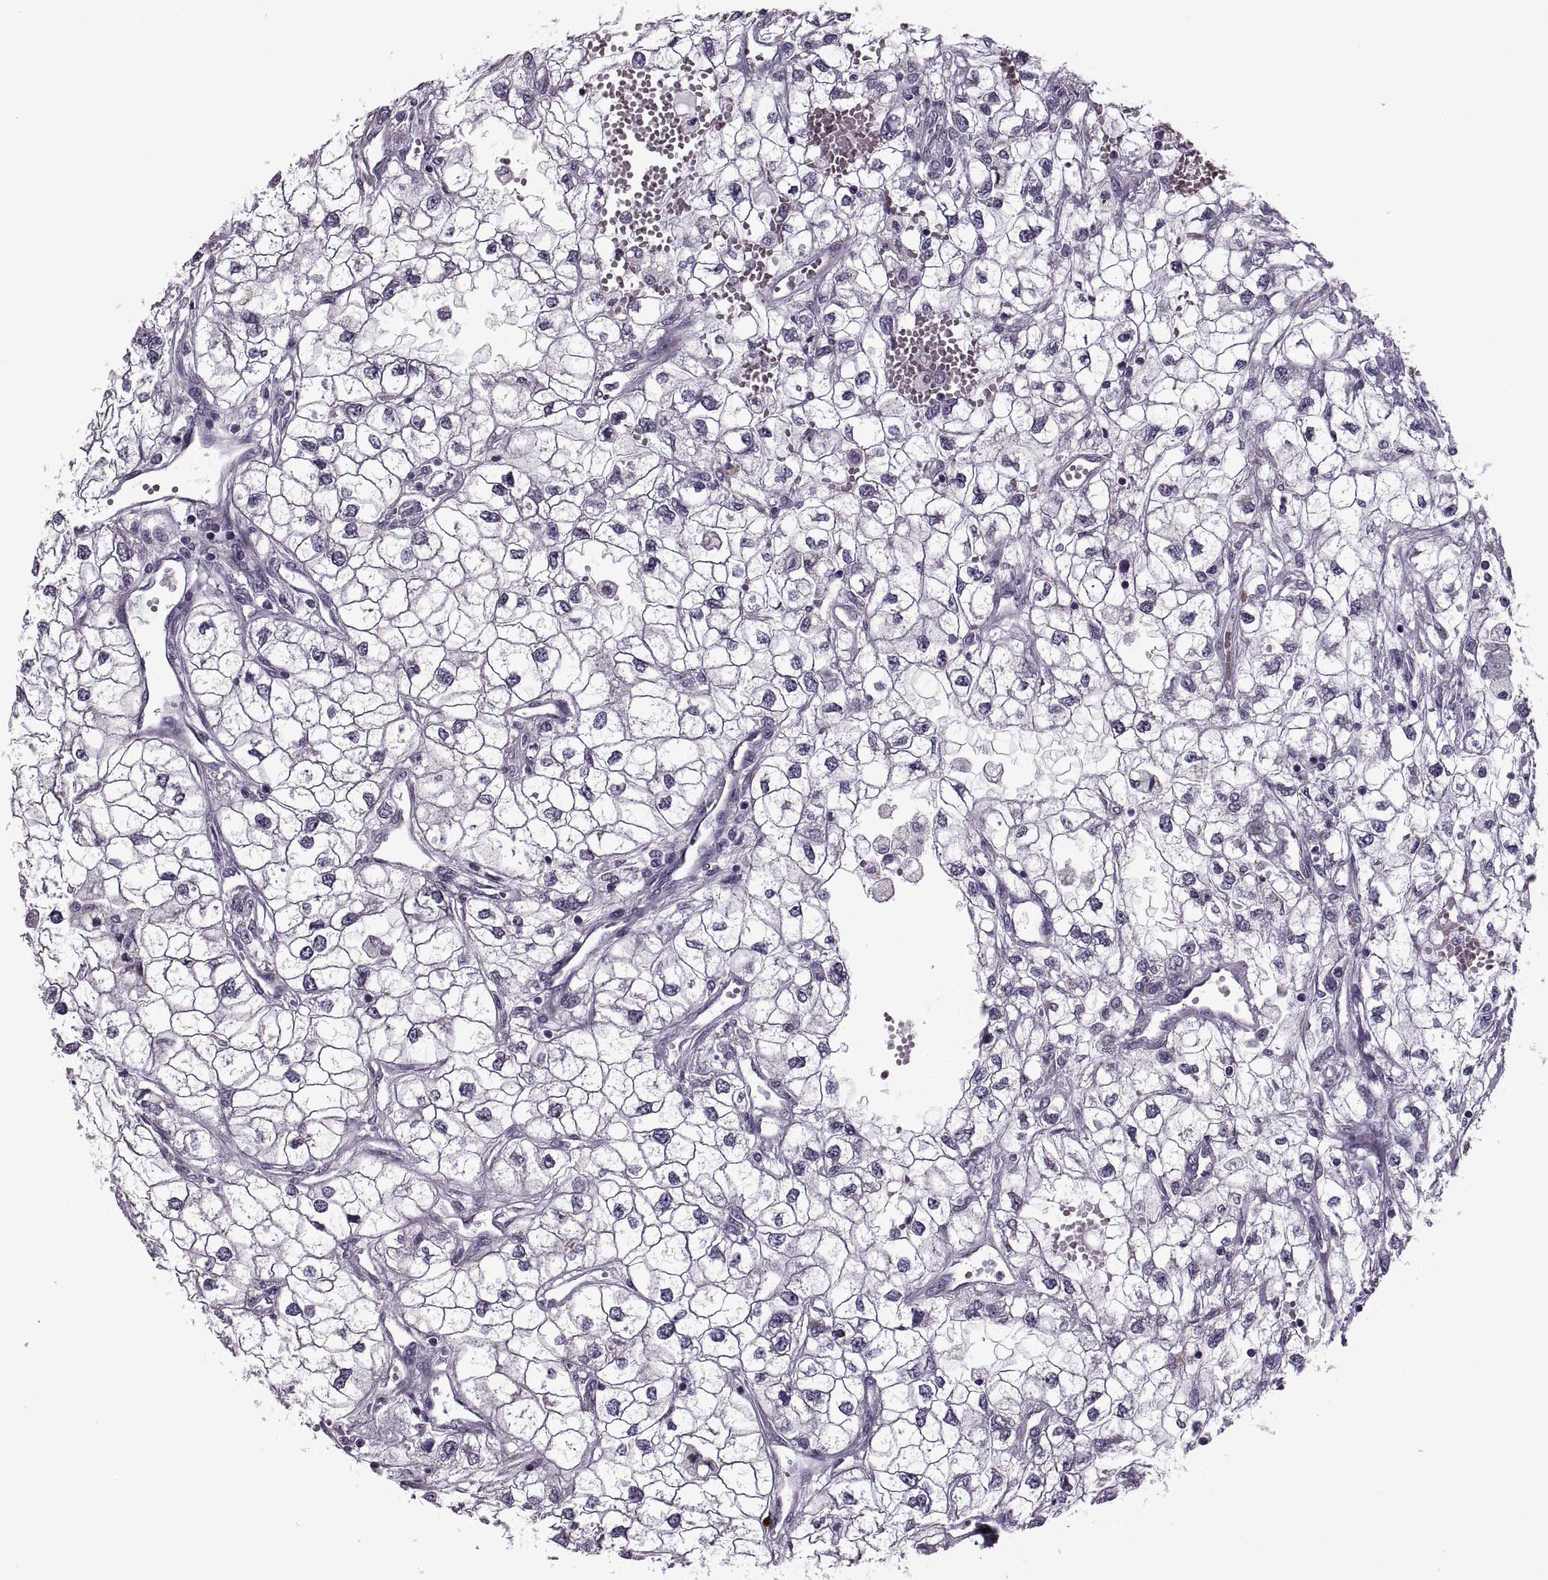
{"staining": {"intensity": "negative", "quantity": "none", "location": "none"}, "tissue": "renal cancer", "cell_type": "Tumor cells", "image_type": "cancer", "snomed": [{"axis": "morphology", "description": "Adenocarcinoma, NOS"}, {"axis": "topography", "description": "Kidney"}], "caption": "Renal cancer (adenocarcinoma) was stained to show a protein in brown. There is no significant expression in tumor cells.", "gene": "PRSS37", "patient": {"sex": "male", "age": 59}}